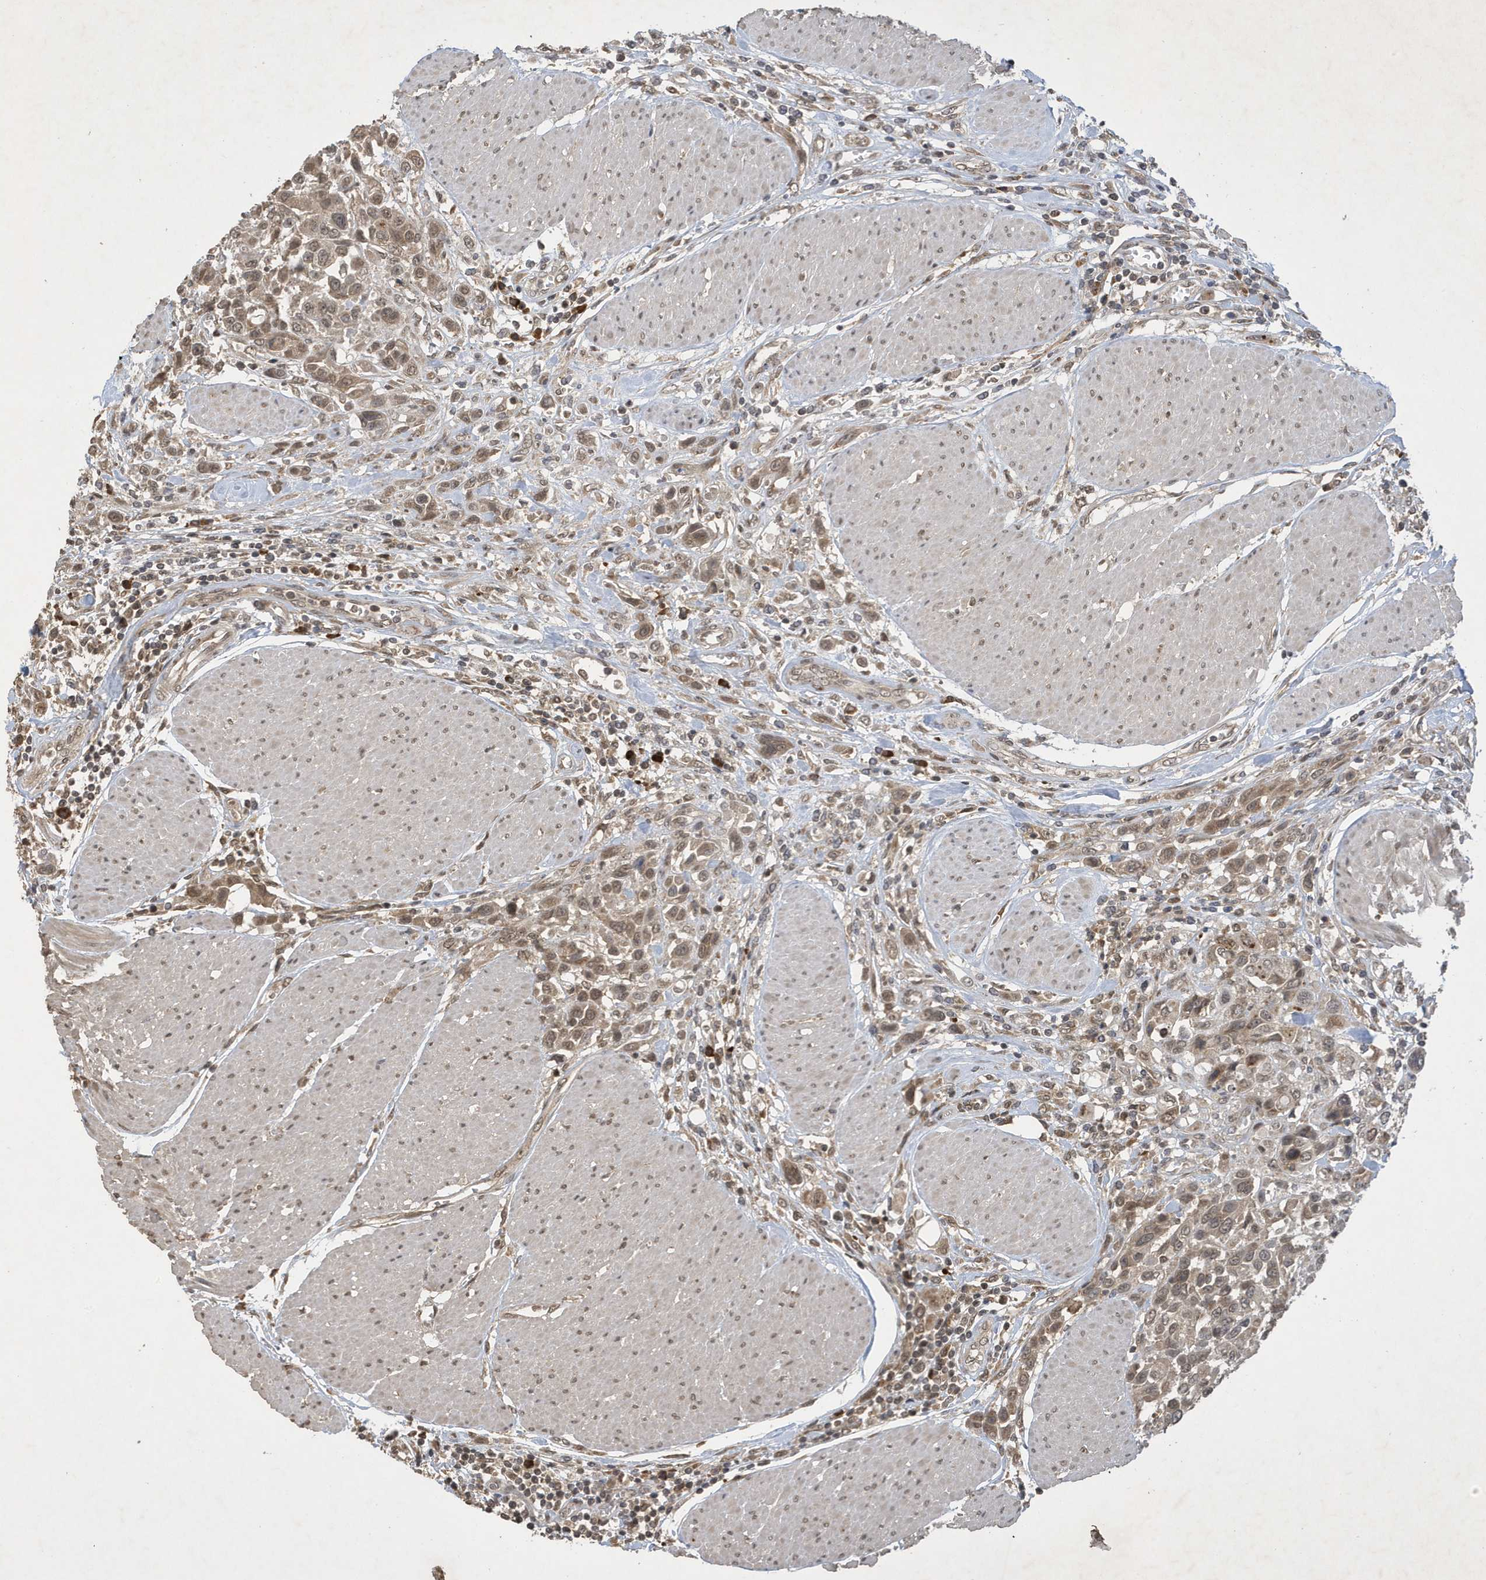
{"staining": {"intensity": "moderate", "quantity": ">75%", "location": "cytoplasmic/membranous"}, "tissue": "urothelial cancer", "cell_type": "Tumor cells", "image_type": "cancer", "snomed": [{"axis": "morphology", "description": "Urothelial carcinoma, High grade"}, {"axis": "topography", "description": "Urinary bladder"}], "caption": "Moderate cytoplasmic/membranous positivity for a protein is present in approximately >75% of tumor cells of urothelial carcinoma (high-grade) using IHC.", "gene": "STX10", "patient": {"sex": "male", "age": 50}}